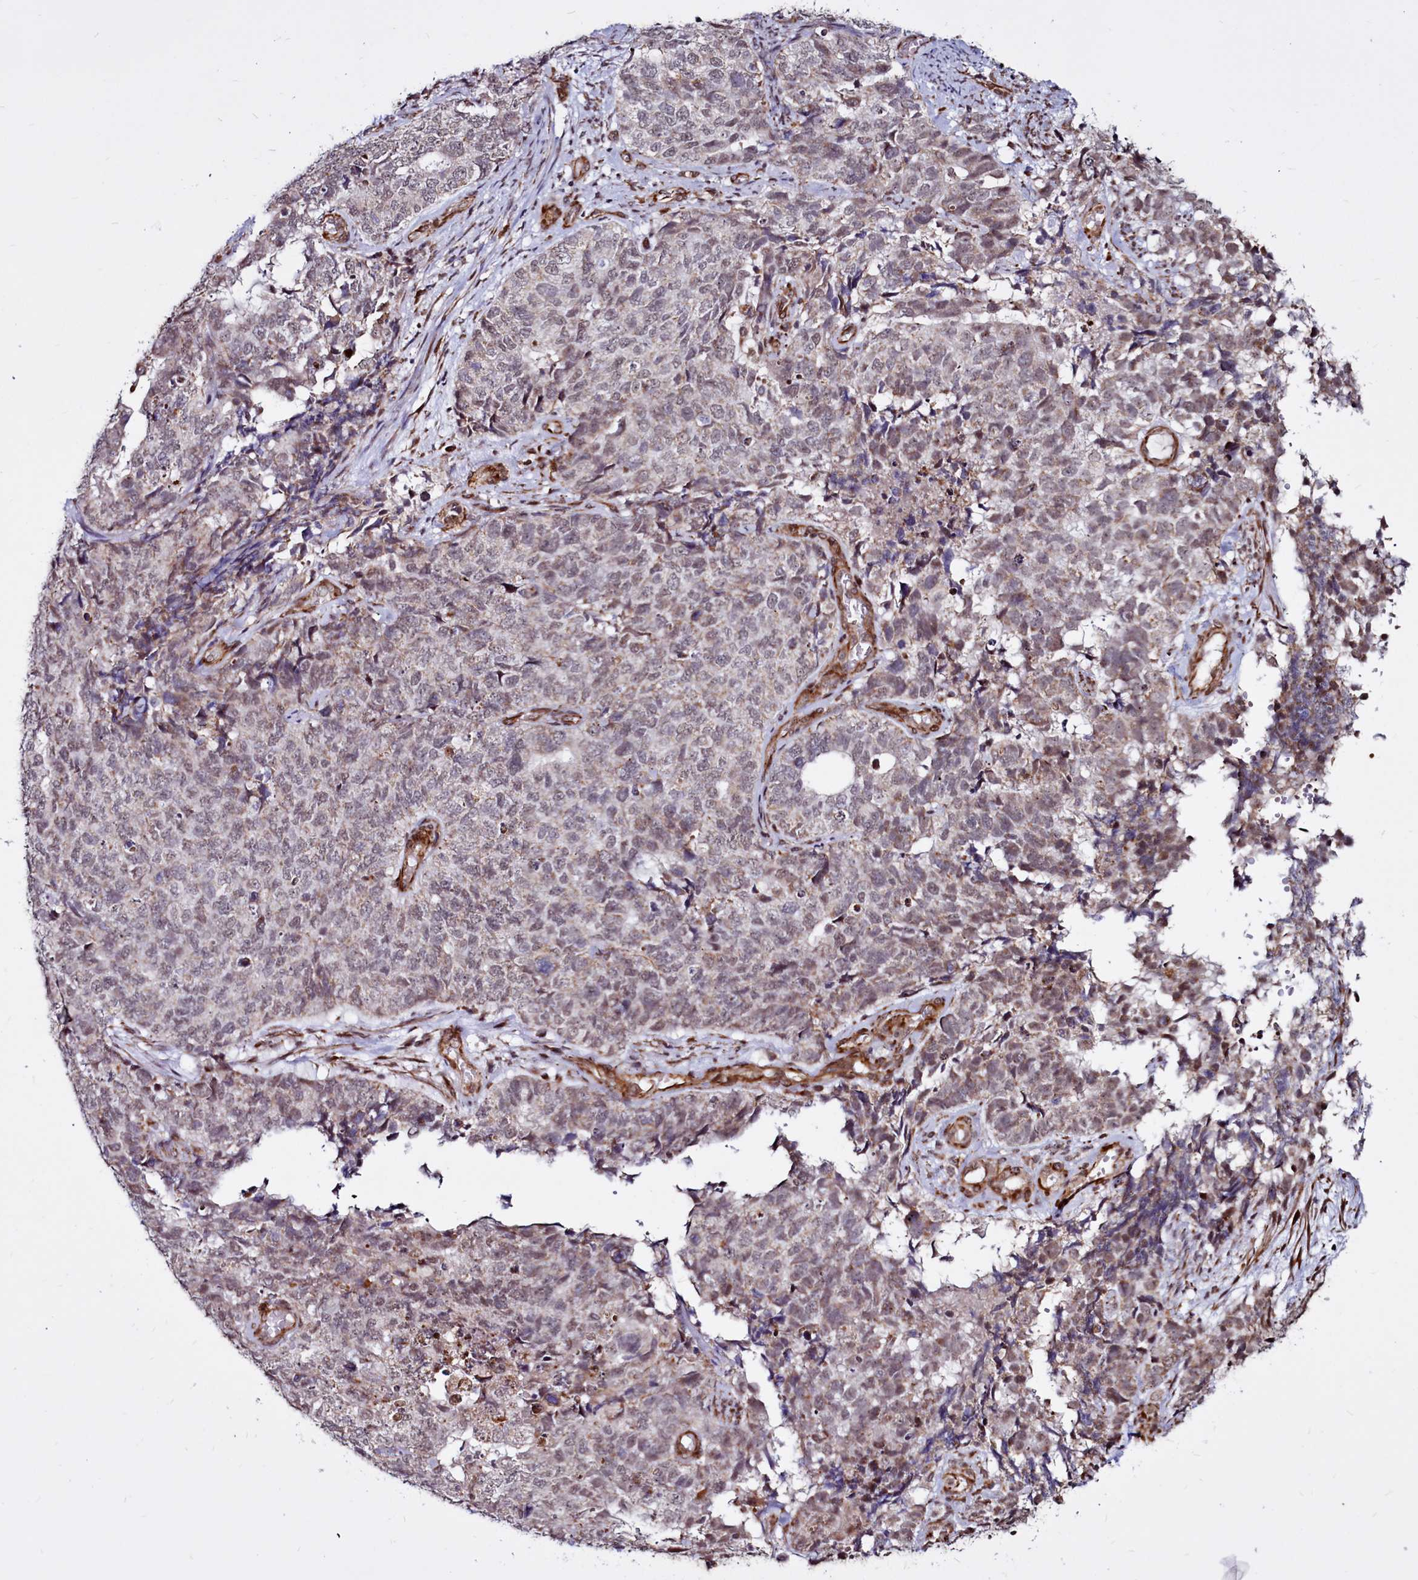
{"staining": {"intensity": "weak", "quantity": "<25%", "location": "cytoplasmic/membranous"}, "tissue": "cervical cancer", "cell_type": "Tumor cells", "image_type": "cancer", "snomed": [{"axis": "morphology", "description": "Squamous cell carcinoma, NOS"}, {"axis": "topography", "description": "Cervix"}], "caption": "A high-resolution histopathology image shows immunohistochemistry staining of cervical cancer (squamous cell carcinoma), which displays no significant staining in tumor cells. (DAB IHC, high magnification).", "gene": "CLK3", "patient": {"sex": "female", "age": 63}}